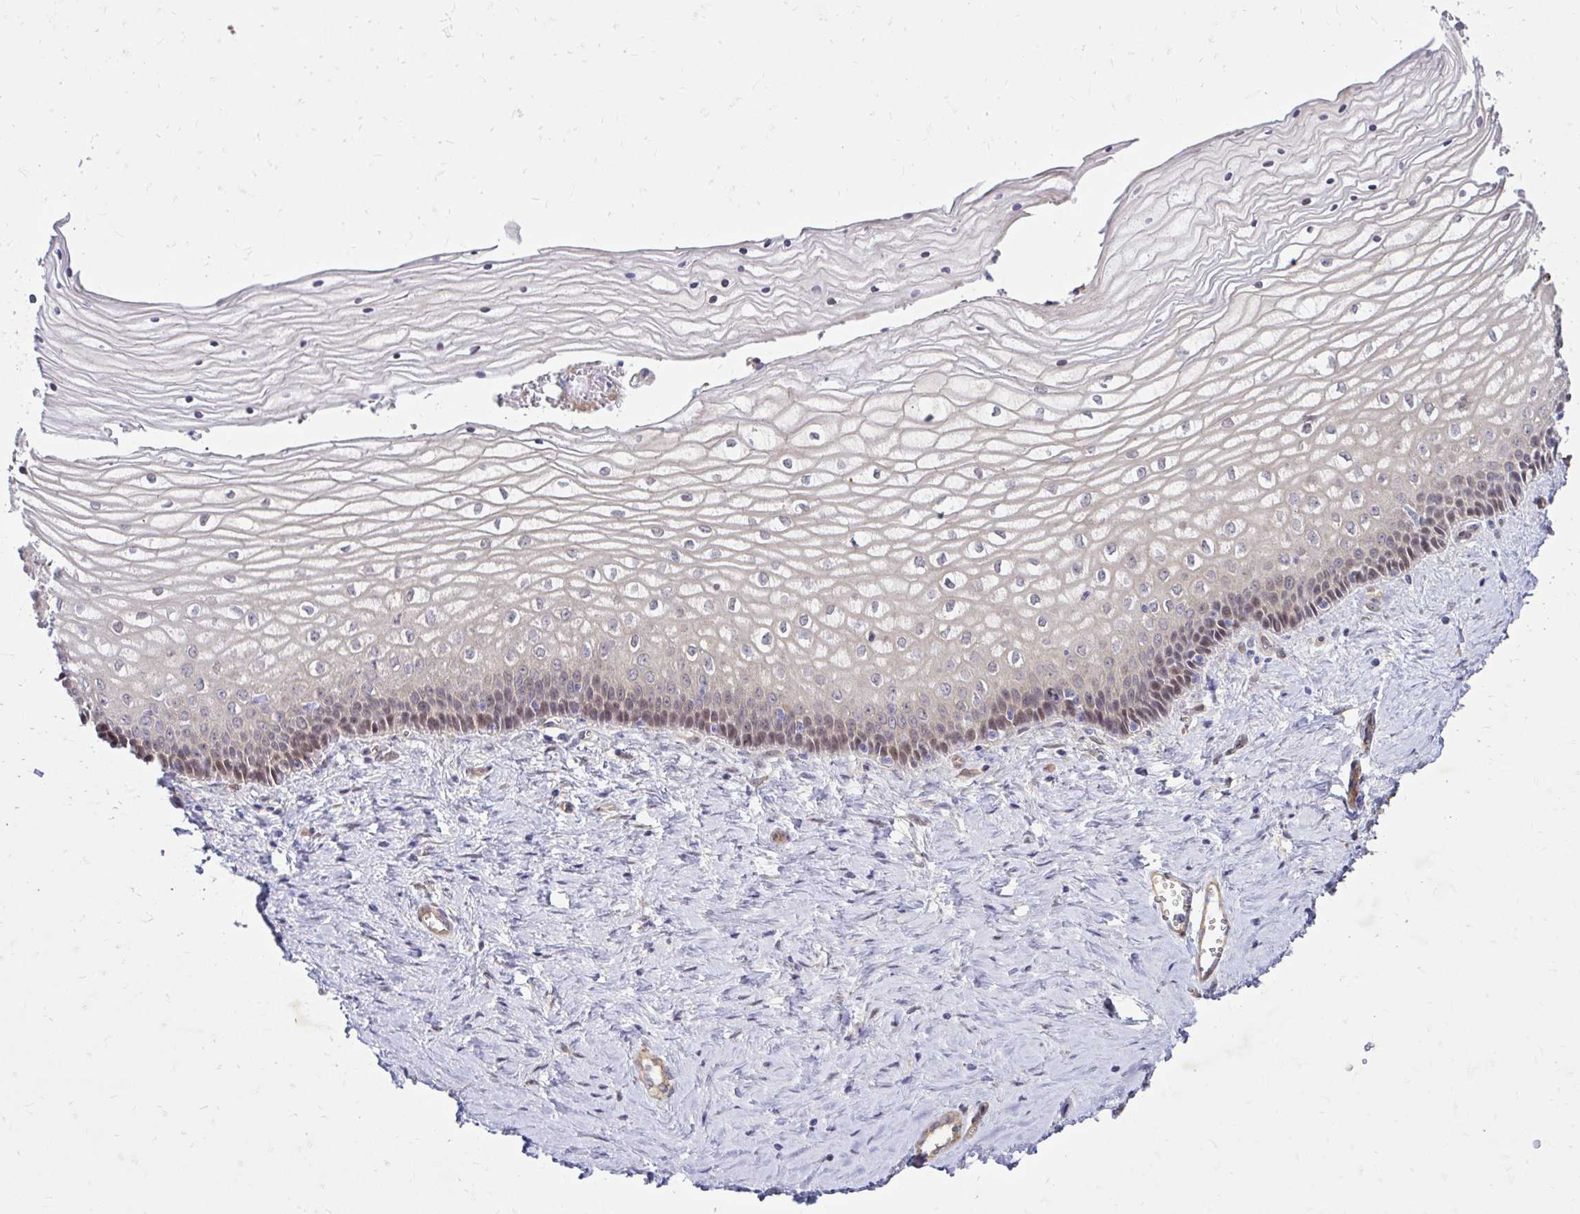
{"staining": {"intensity": "weak", "quantity": "25%-75%", "location": "nuclear"}, "tissue": "vagina", "cell_type": "Squamous epithelial cells", "image_type": "normal", "snomed": [{"axis": "morphology", "description": "Normal tissue, NOS"}, {"axis": "topography", "description": "Vagina"}], "caption": "Vagina stained for a protein (brown) exhibits weak nuclear positive staining in approximately 25%-75% of squamous epithelial cells.", "gene": "YAP1", "patient": {"sex": "female", "age": 45}}